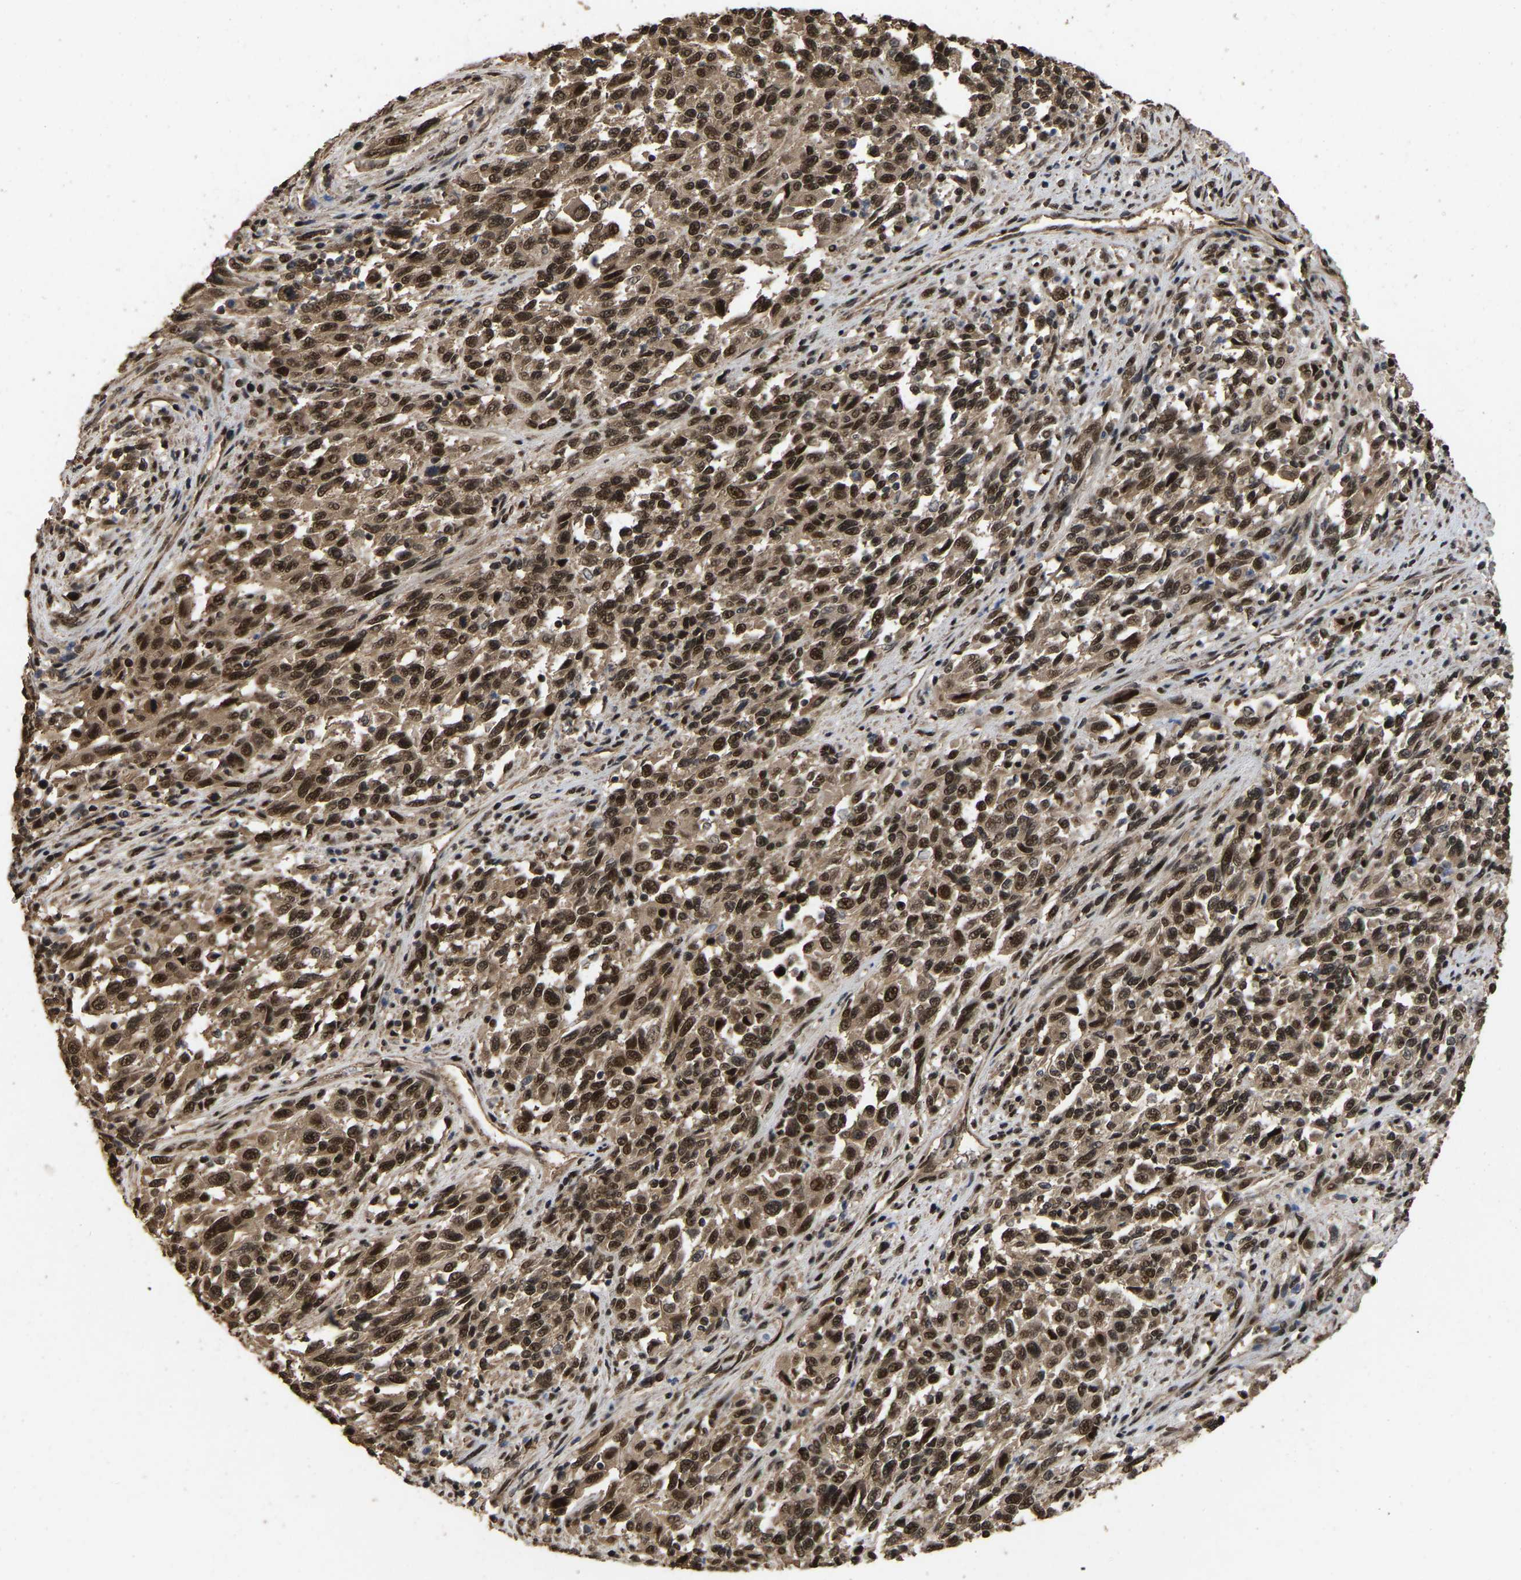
{"staining": {"intensity": "strong", "quantity": ">75%", "location": "cytoplasmic/membranous,nuclear"}, "tissue": "melanoma", "cell_type": "Tumor cells", "image_type": "cancer", "snomed": [{"axis": "morphology", "description": "Malignant melanoma, Metastatic site"}, {"axis": "topography", "description": "Lymph node"}], "caption": "Malignant melanoma (metastatic site) stained for a protein displays strong cytoplasmic/membranous and nuclear positivity in tumor cells. The staining is performed using DAB (3,3'-diaminobenzidine) brown chromogen to label protein expression. The nuclei are counter-stained blue using hematoxylin.", "gene": "ARHGAP23", "patient": {"sex": "male", "age": 61}}